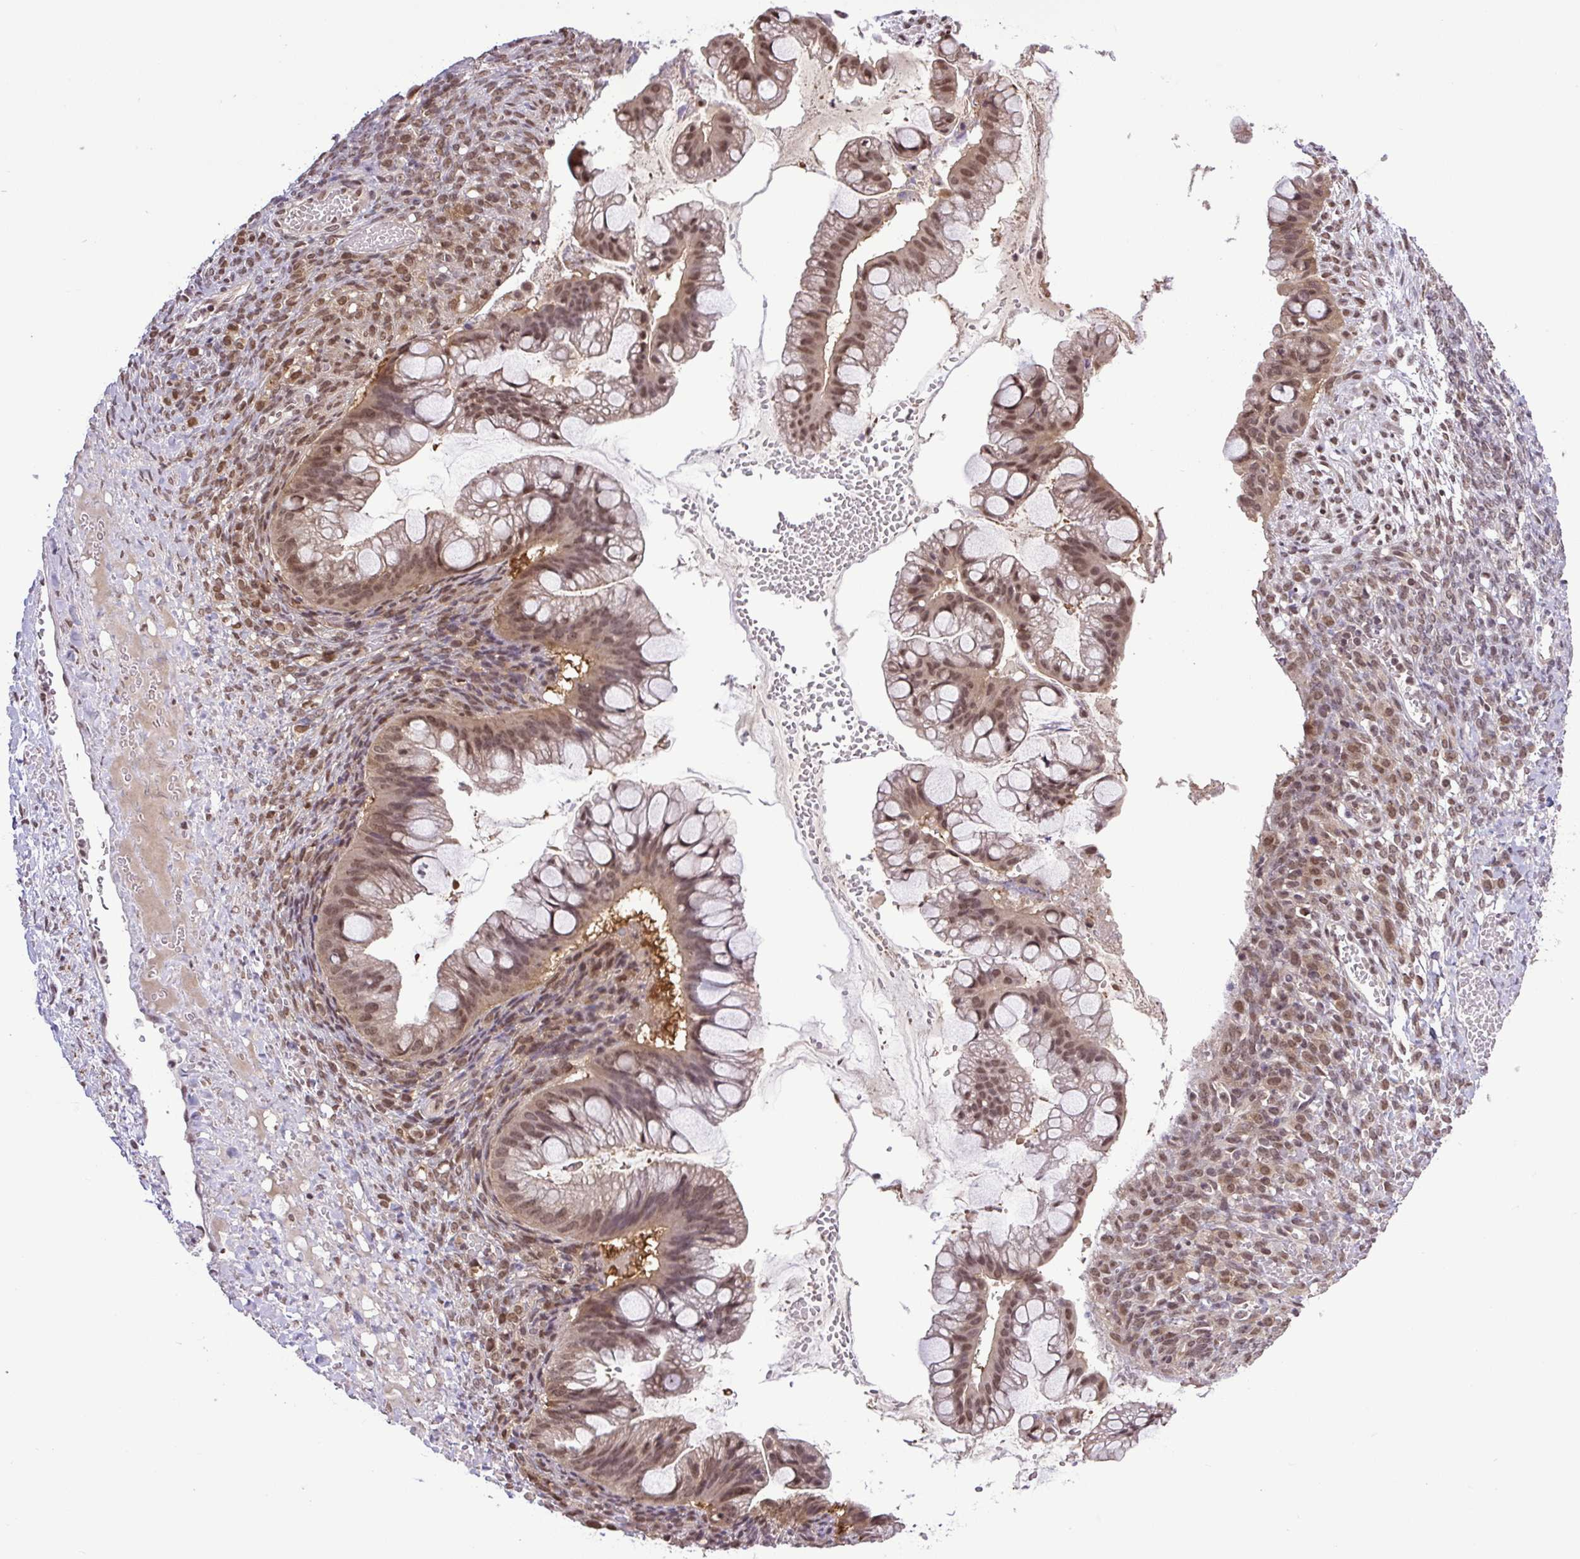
{"staining": {"intensity": "moderate", "quantity": ">75%", "location": "nuclear"}, "tissue": "ovarian cancer", "cell_type": "Tumor cells", "image_type": "cancer", "snomed": [{"axis": "morphology", "description": "Cystadenocarcinoma, mucinous, NOS"}, {"axis": "topography", "description": "Ovary"}], "caption": "Ovarian cancer was stained to show a protein in brown. There is medium levels of moderate nuclear expression in about >75% of tumor cells.", "gene": "SGTA", "patient": {"sex": "female", "age": 73}}